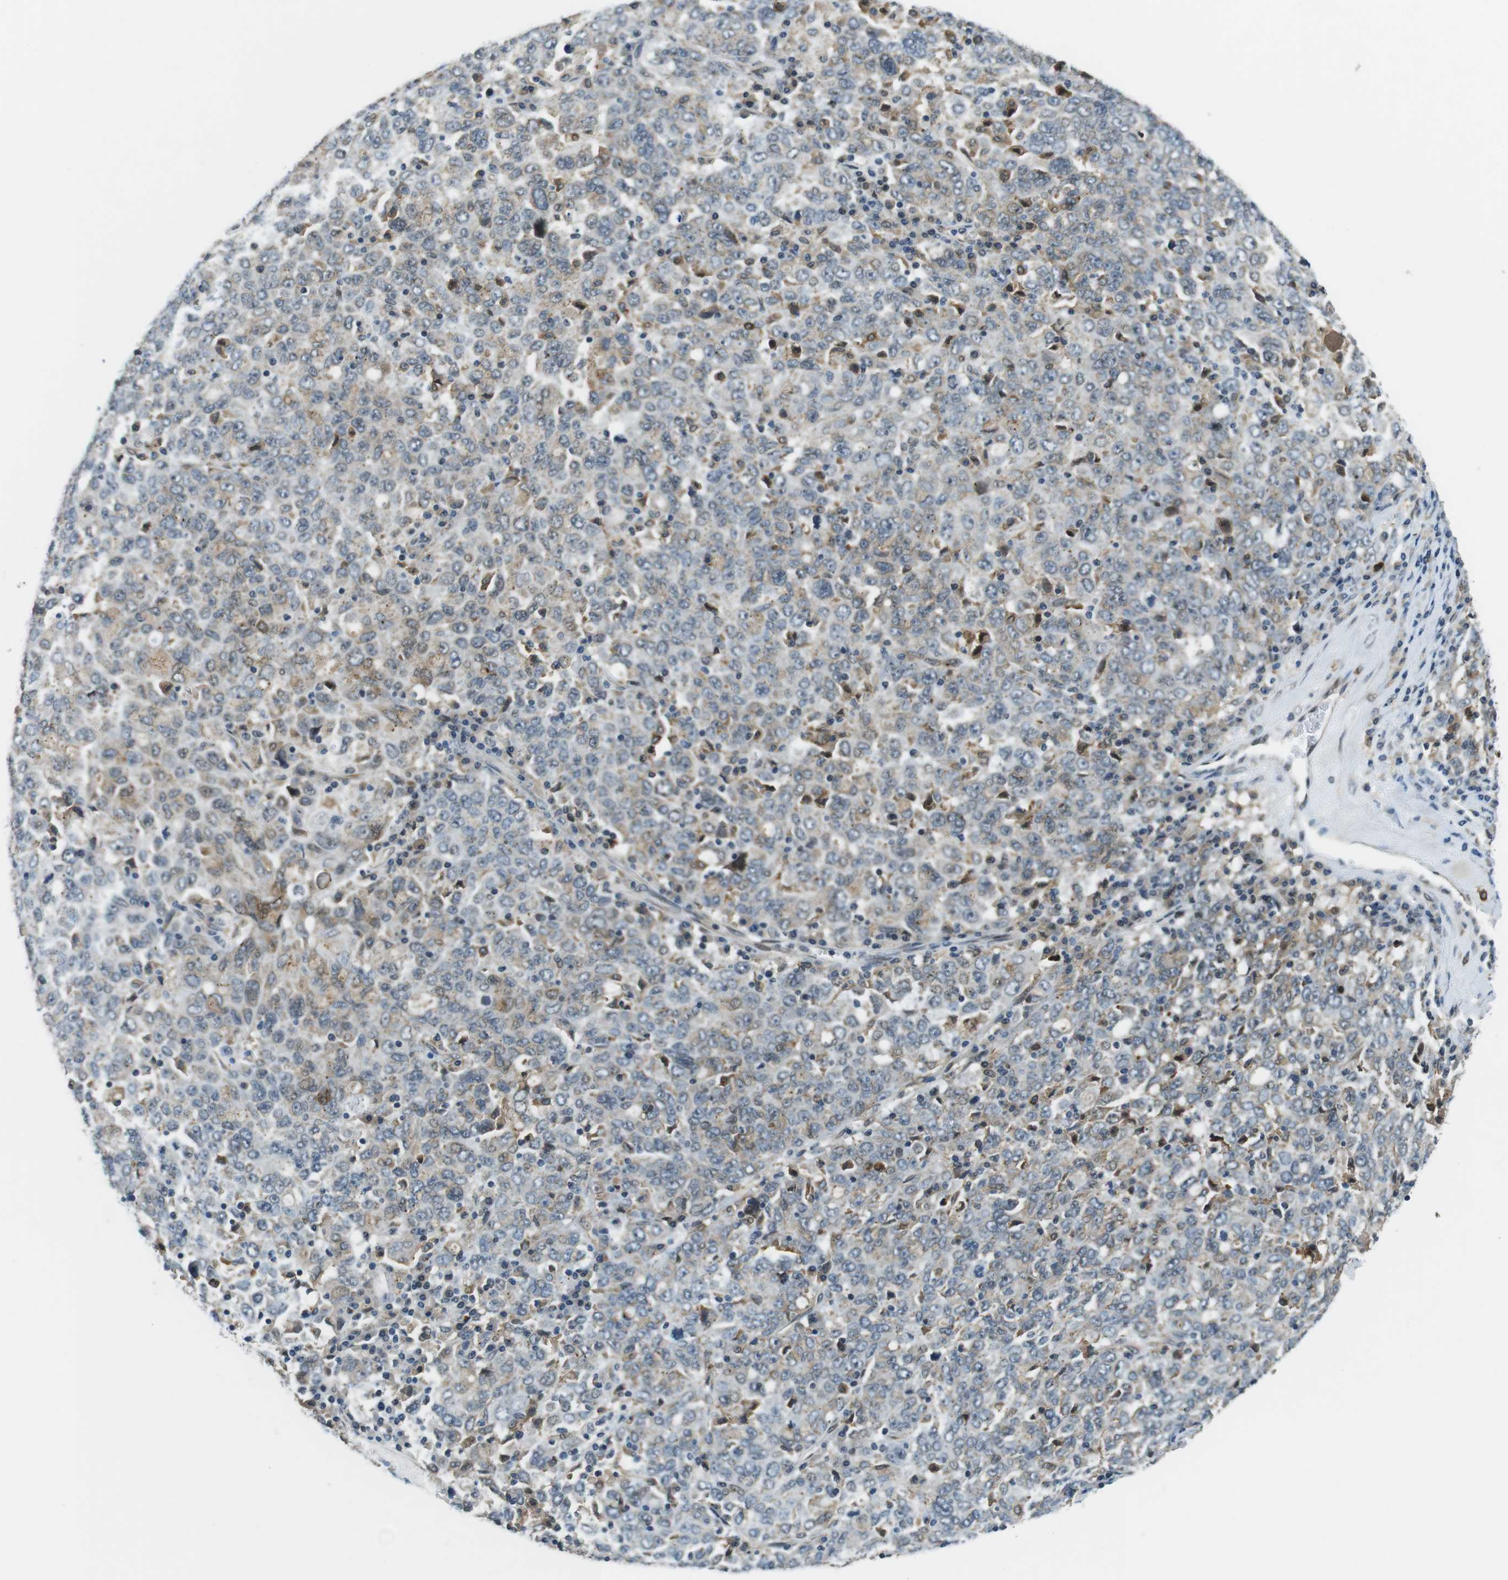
{"staining": {"intensity": "moderate", "quantity": "<25%", "location": "cytoplasmic/membranous"}, "tissue": "ovarian cancer", "cell_type": "Tumor cells", "image_type": "cancer", "snomed": [{"axis": "morphology", "description": "Carcinoma, endometroid"}, {"axis": "topography", "description": "Ovary"}], "caption": "The image displays immunohistochemical staining of endometroid carcinoma (ovarian). There is moderate cytoplasmic/membranous expression is seen in approximately <25% of tumor cells.", "gene": "PALD1", "patient": {"sex": "female", "age": 62}}